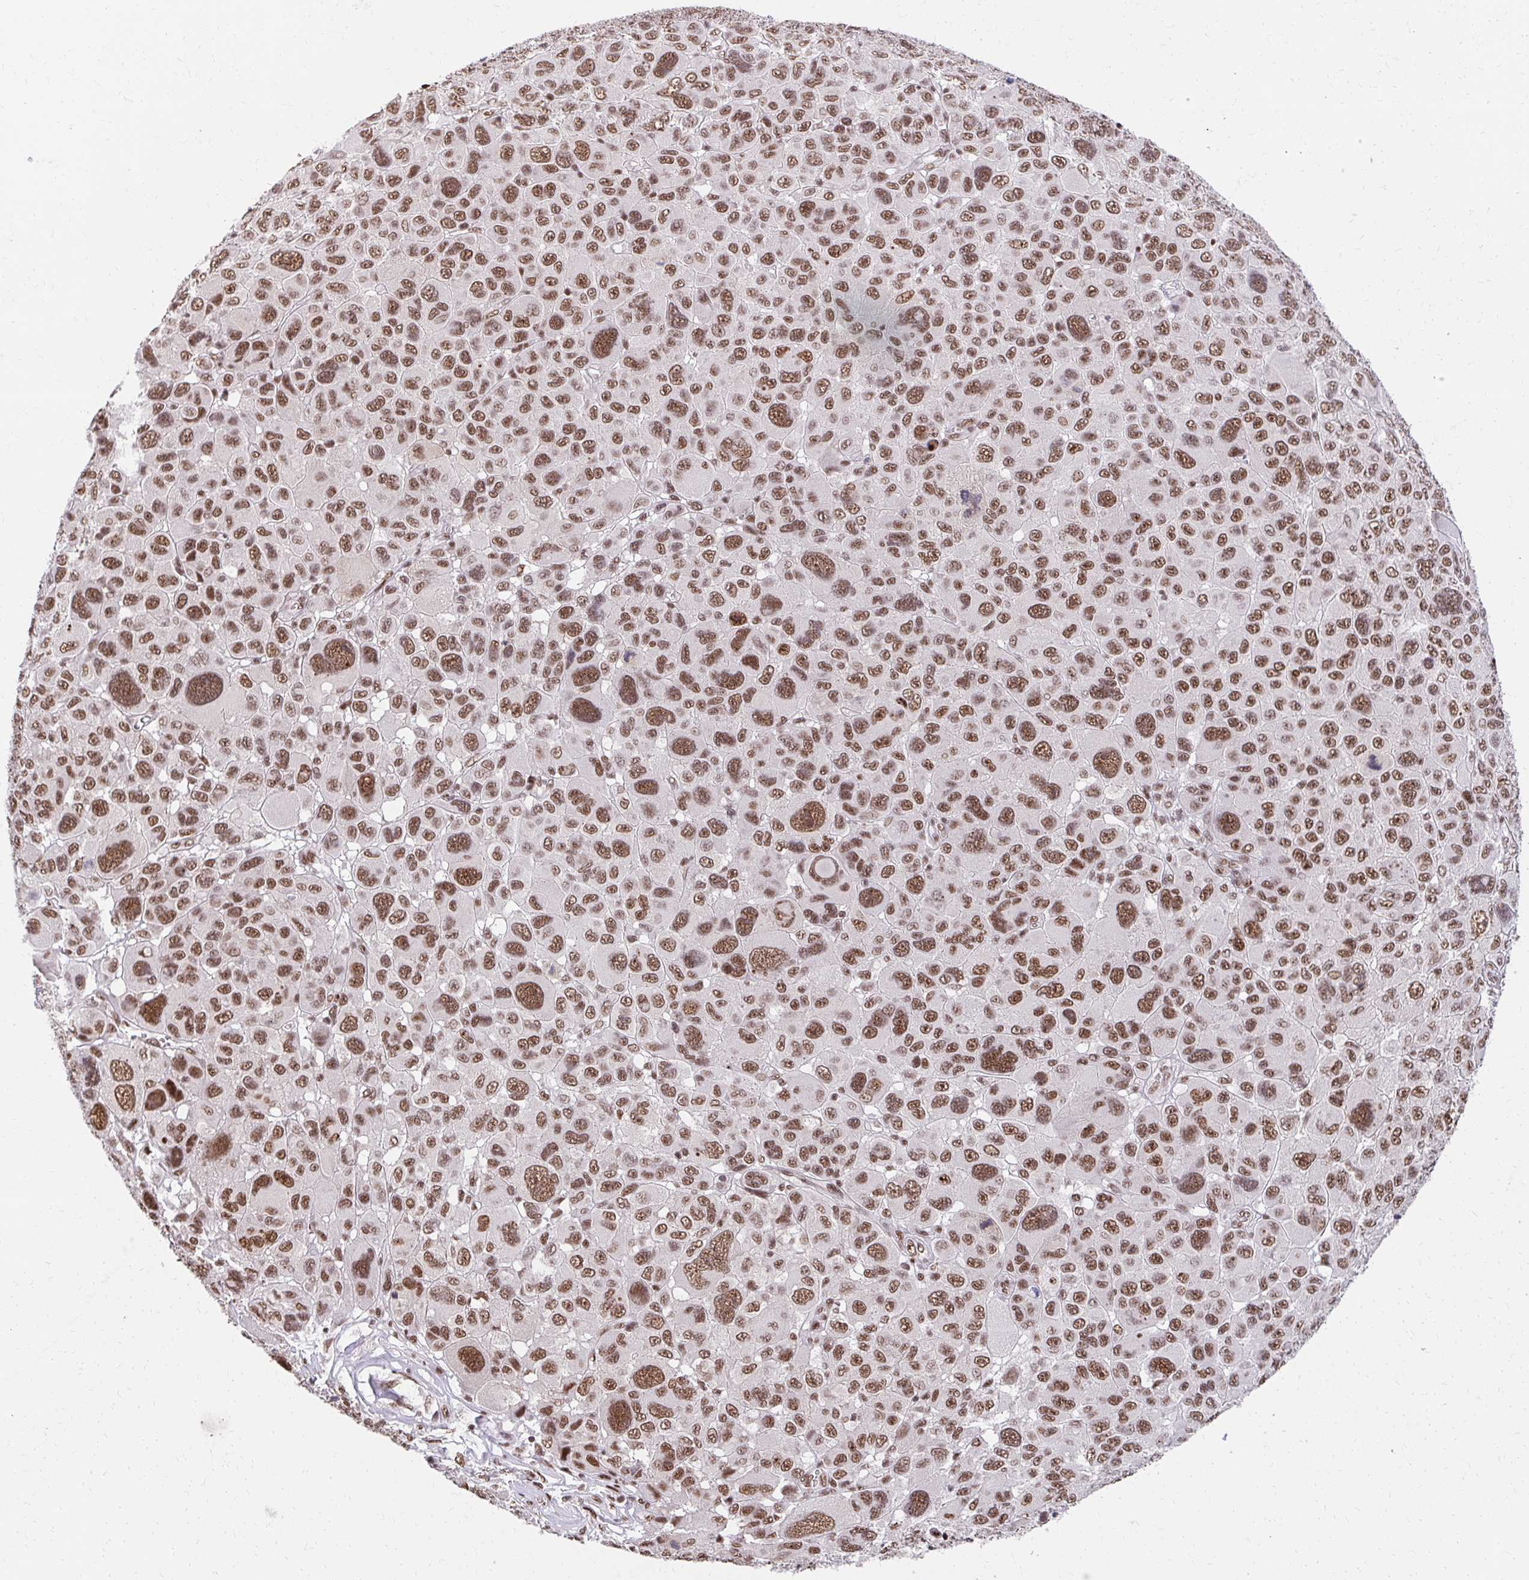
{"staining": {"intensity": "moderate", "quantity": ">75%", "location": "nuclear"}, "tissue": "melanoma", "cell_type": "Tumor cells", "image_type": "cancer", "snomed": [{"axis": "morphology", "description": "Malignant melanoma, NOS"}, {"axis": "topography", "description": "Skin"}], "caption": "The photomicrograph displays staining of melanoma, revealing moderate nuclear protein staining (brown color) within tumor cells.", "gene": "SYNE4", "patient": {"sex": "female", "age": 66}}